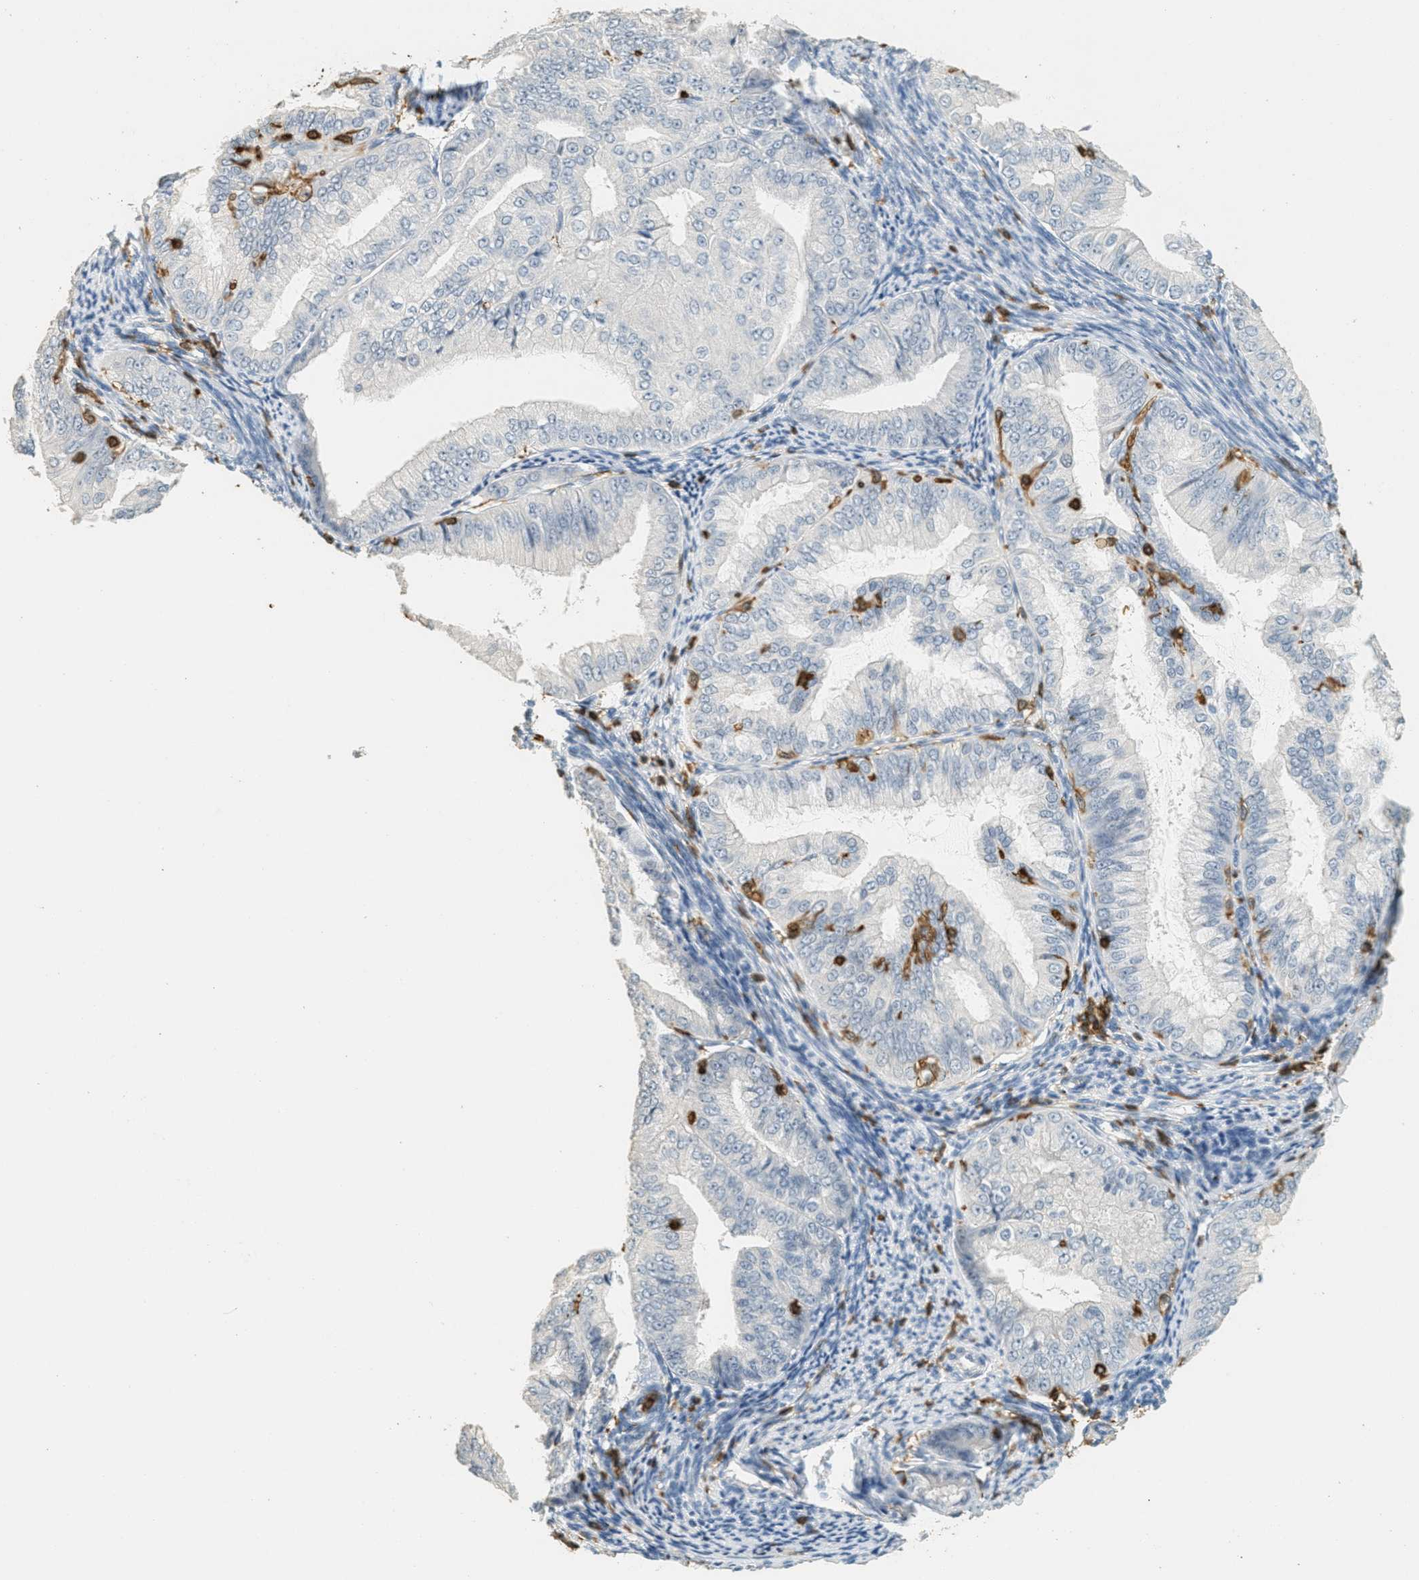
{"staining": {"intensity": "negative", "quantity": "none", "location": "none"}, "tissue": "endometrial cancer", "cell_type": "Tumor cells", "image_type": "cancer", "snomed": [{"axis": "morphology", "description": "Adenocarcinoma, NOS"}, {"axis": "topography", "description": "Endometrium"}], "caption": "This is a photomicrograph of IHC staining of endometrial cancer (adenocarcinoma), which shows no expression in tumor cells. (Immunohistochemistry, brightfield microscopy, high magnification).", "gene": "LSP1", "patient": {"sex": "female", "age": 63}}